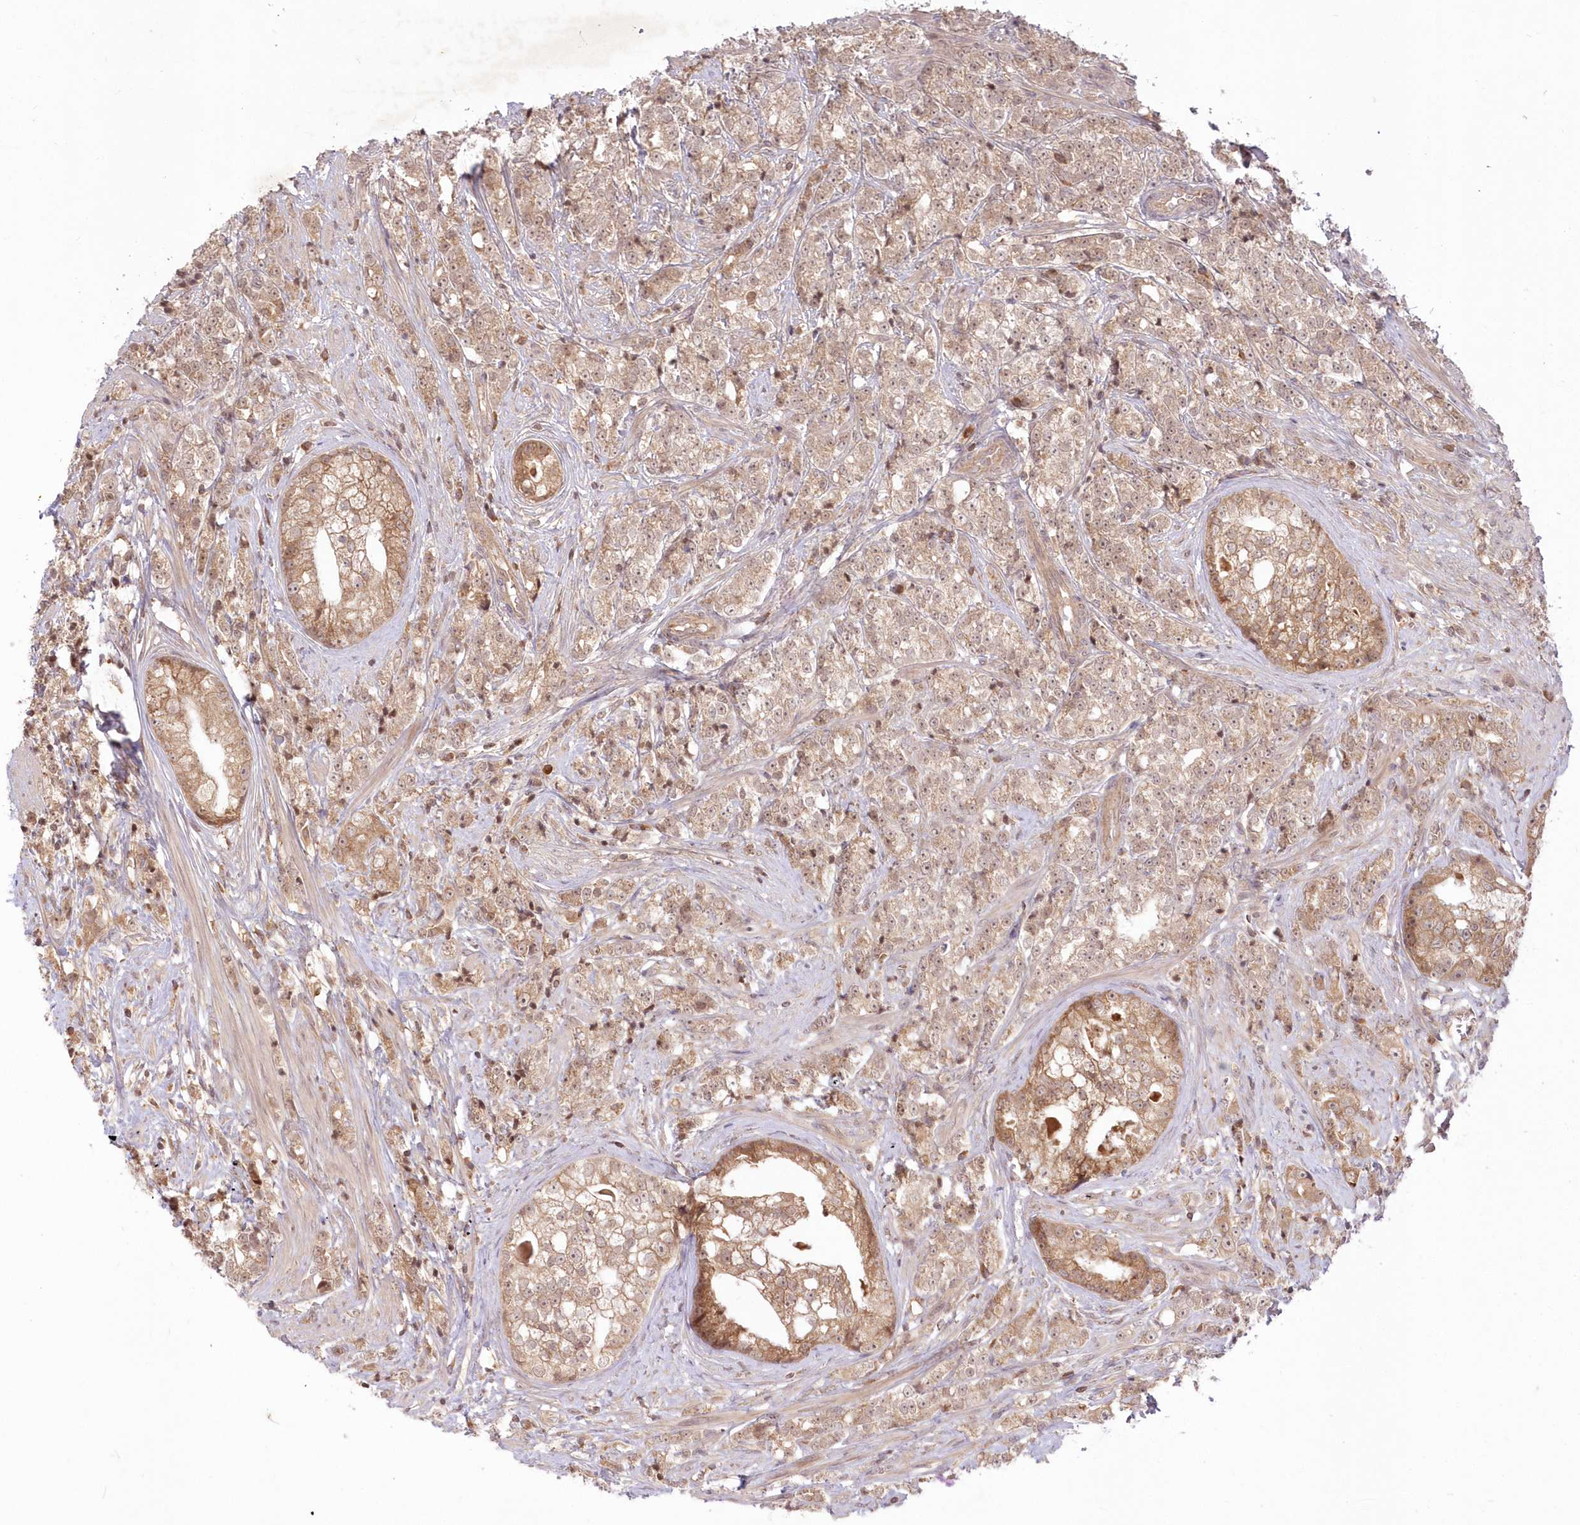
{"staining": {"intensity": "moderate", "quantity": ">75%", "location": "cytoplasmic/membranous"}, "tissue": "prostate cancer", "cell_type": "Tumor cells", "image_type": "cancer", "snomed": [{"axis": "morphology", "description": "Adenocarcinoma, High grade"}, {"axis": "topography", "description": "Prostate"}], "caption": "A histopathology image showing moderate cytoplasmic/membranous expression in approximately >75% of tumor cells in adenocarcinoma (high-grade) (prostate), as visualized by brown immunohistochemical staining.", "gene": "MTMR3", "patient": {"sex": "male", "age": 69}}